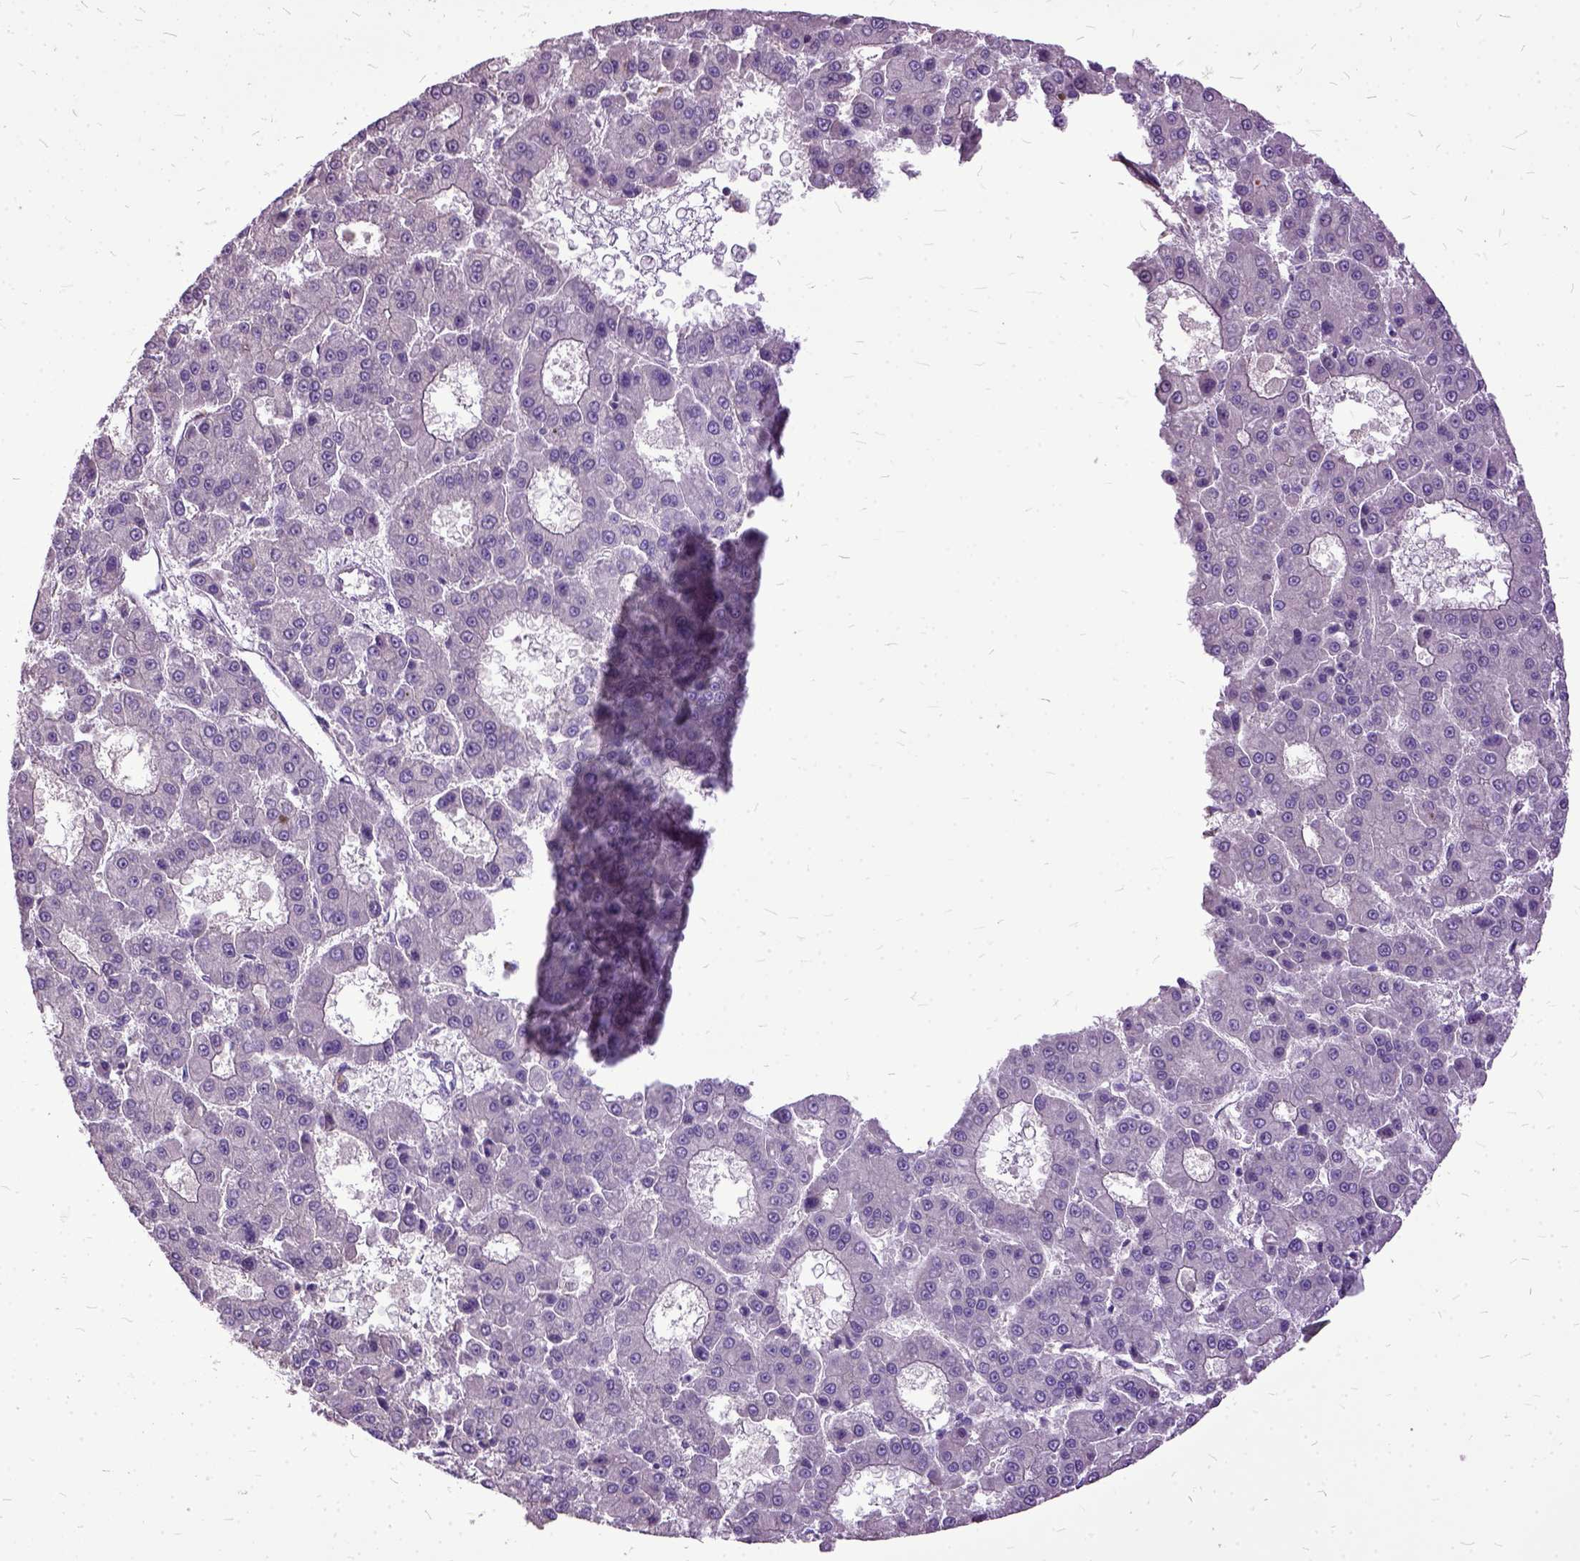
{"staining": {"intensity": "negative", "quantity": "none", "location": "none"}, "tissue": "liver cancer", "cell_type": "Tumor cells", "image_type": "cancer", "snomed": [{"axis": "morphology", "description": "Carcinoma, Hepatocellular, NOS"}, {"axis": "topography", "description": "Liver"}], "caption": "The image displays no staining of tumor cells in liver cancer.", "gene": "AREG", "patient": {"sex": "male", "age": 70}}